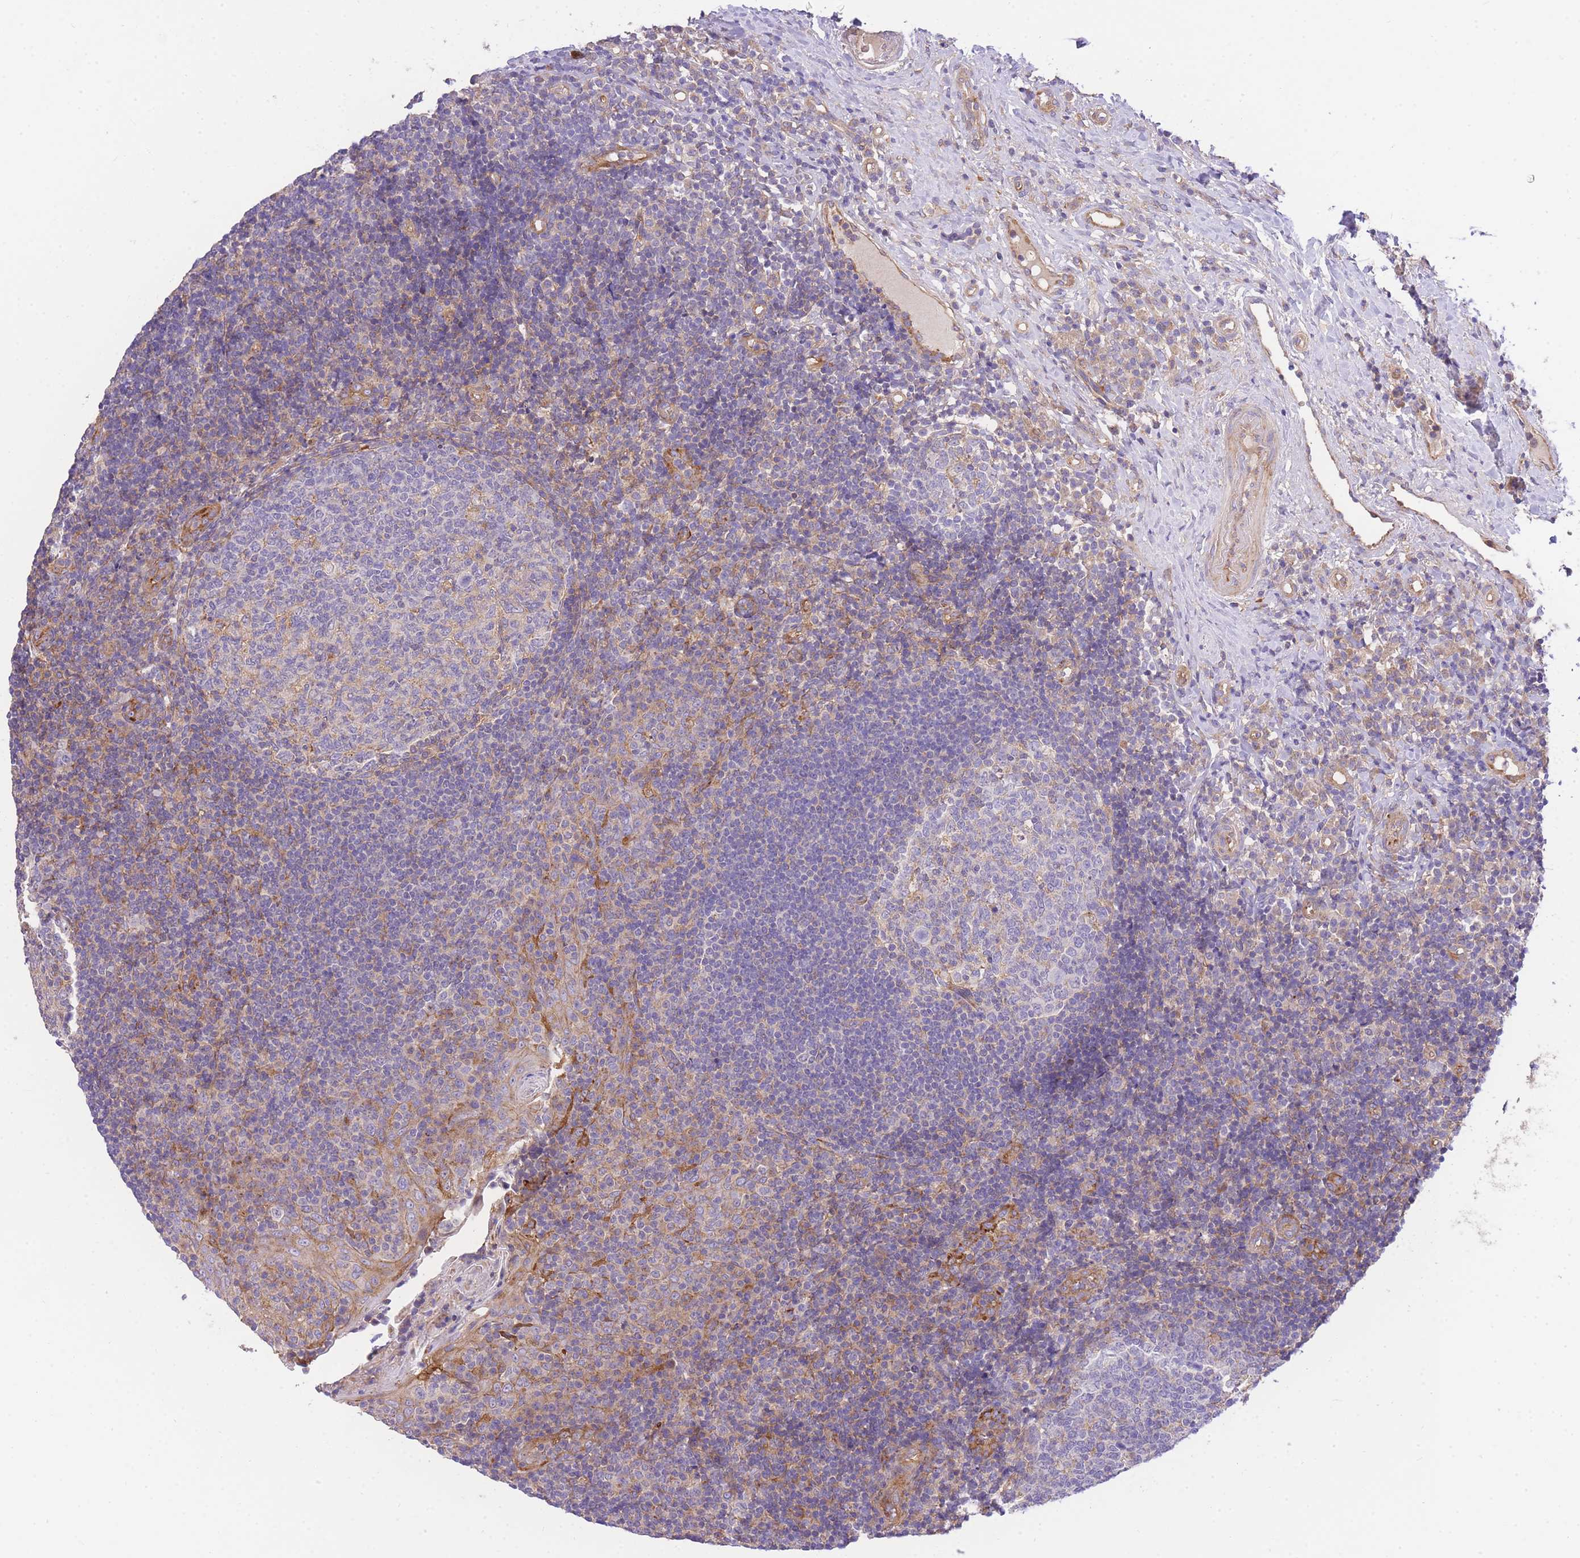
{"staining": {"intensity": "negative", "quantity": "none", "location": "none"}, "tissue": "tonsil", "cell_type": "Germinal center cells", "image_type": "normal", "snomed": [{"axis": "morphology", "description": "Normal tissue, NOS"}, {"axis": "topography", "description": "Tonsil"}], "caption": "This photomicrograph is of normal tonsil stained with immunohistochemistry to label a protein in brown with the nuclei are counter-stained blue. There is no expression in germinal center cells. (Stains: DAB (3,3'-diaminobenzidine) immunohistochemistry (IHC) with hematoxylin counter stain, Microscopy: brightfield microscopy at high magnification).", "gene": "INSYN2B", "patient": {"sex": "female", "age": 40}}